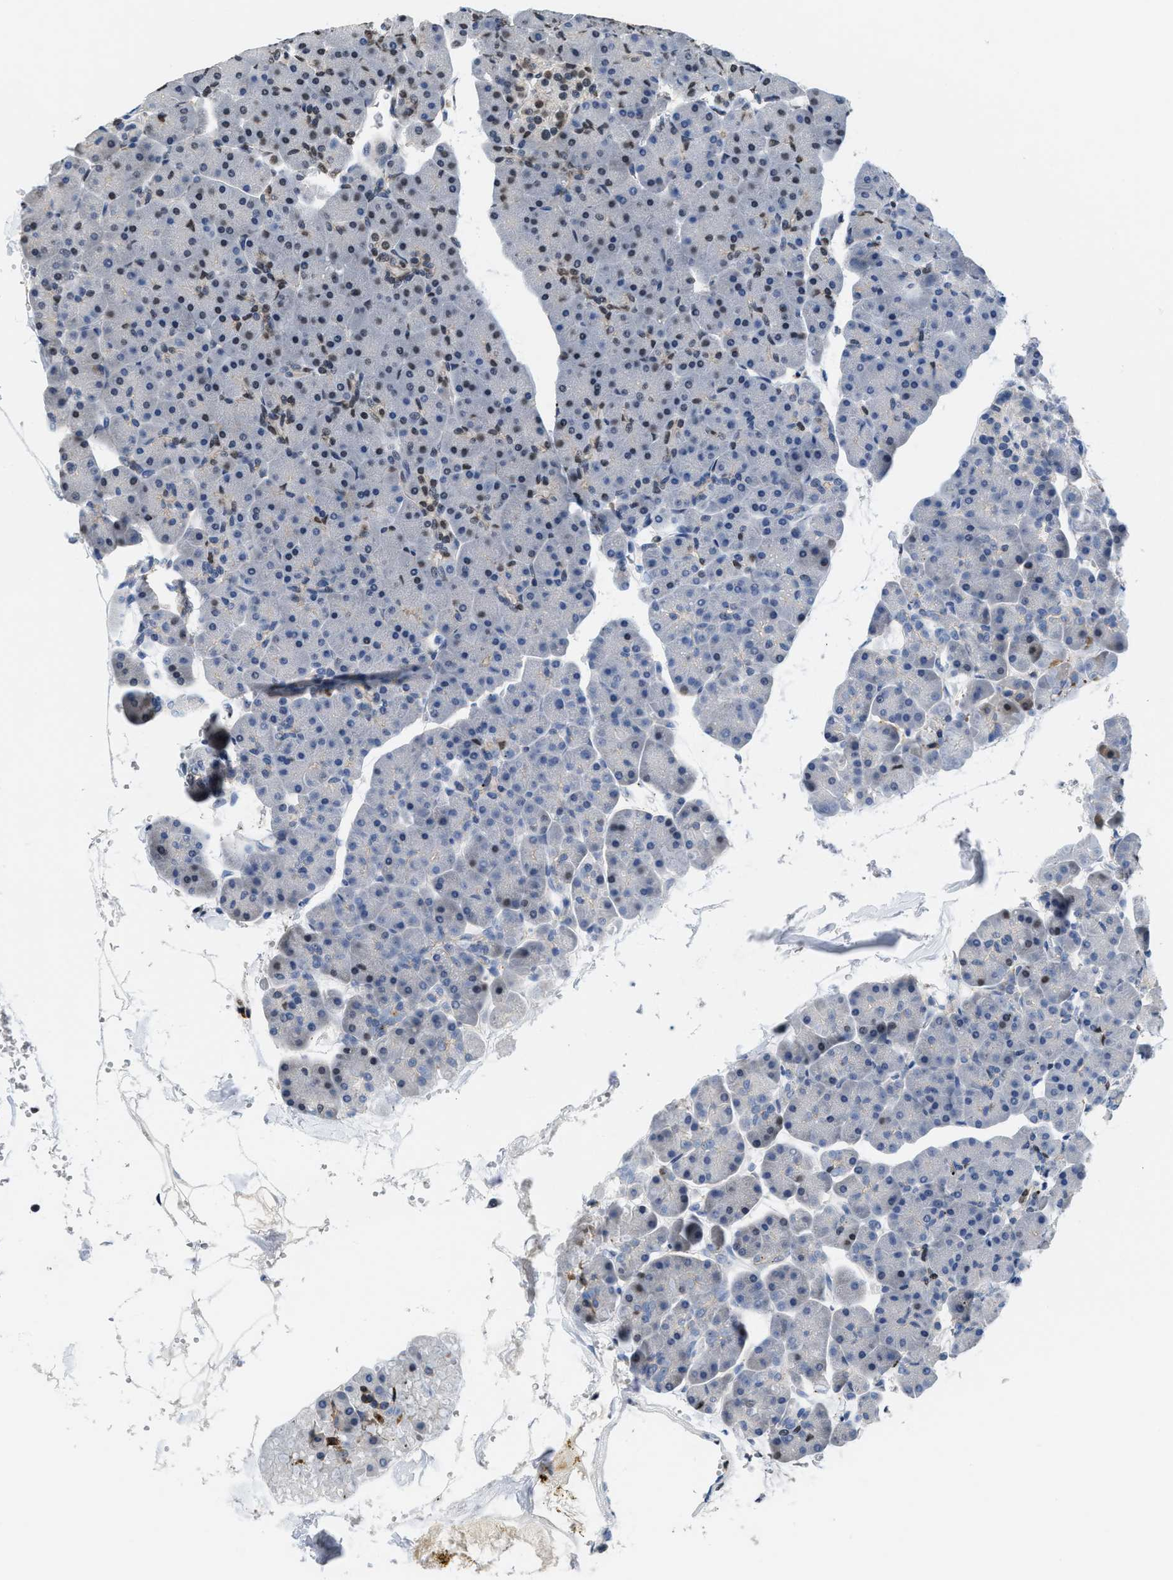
{"staining": {"intensity": "moderate", "quantity": "25%-75%", "location": "nuclear"}, "tissue": "pancreas", "cell_type": "Exocrine glandular cells", "image_type": "normal", "snomed": [{"axis": "morphology", "description": "Normal tissue, NOS"}, {"axis": "topography", "description": "Pancreas"}], "caption": "A medium amount of moderate nuclear staining is appreciated in about 25%-75% of exocrine glandular cells in benign pancreas. The staining is performed using DAB brown chromogen to label protein expression. The nuclei are counter-stained blue using hematoxylin.", "gene": "SUPT16H", "patient": {"sex": "male", "age": 35}}